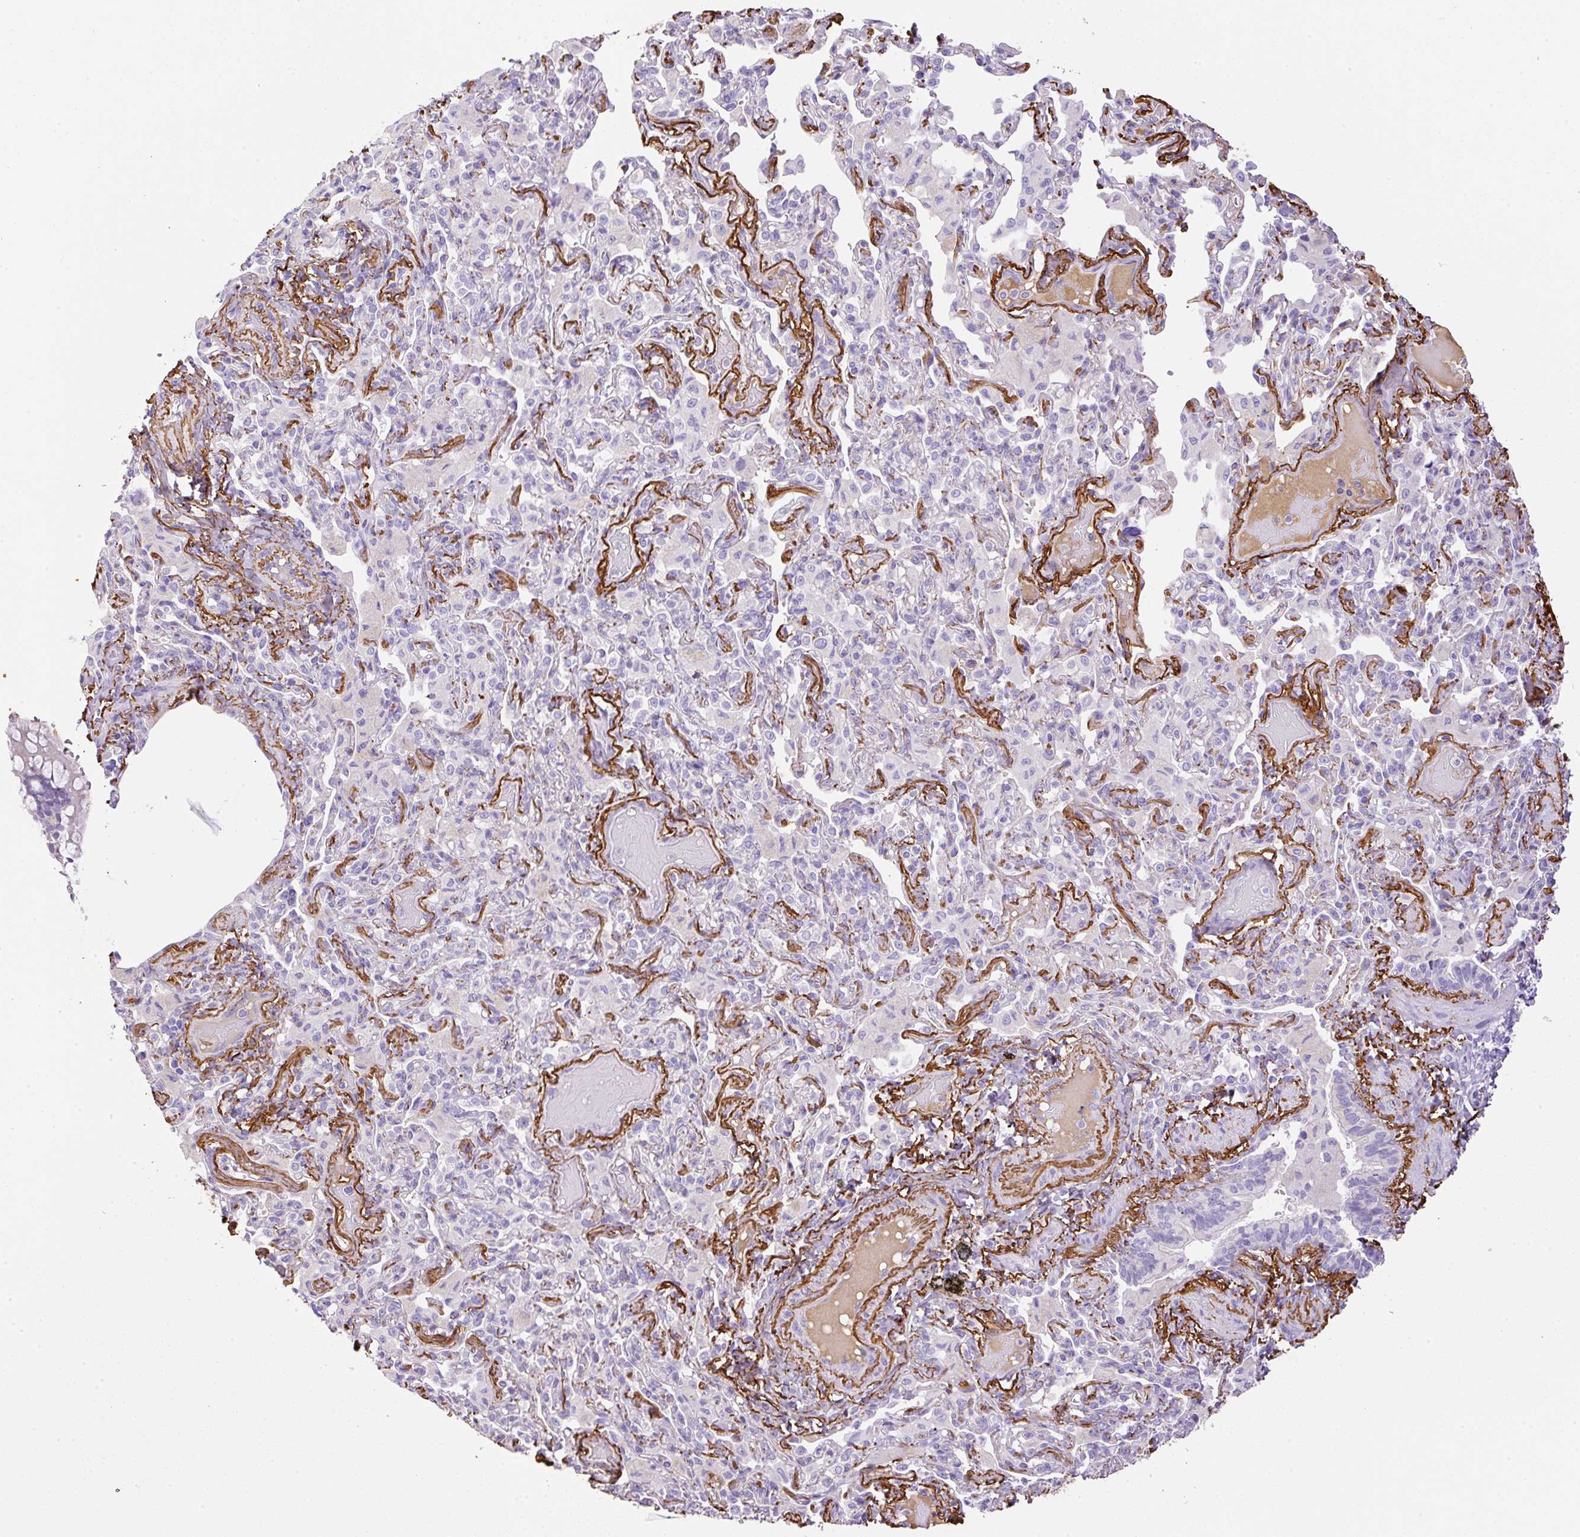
{"staining": {"intensity": "negative", "quantity": "none", "location": "none"}, "tissue": "bronchus", "cell_type": "Respiratory epithelial cells", "image_type": "normal", "snomed": [{"axis": "morphology", "description": "Normal tissue, NOS"}, {"axis": "morphology", "description": "Inflammation, NOS"}, {"axis": "topography", "description": "Bronchus"}, {"axis": "topography", "description": "Lung"}], "caption": "Immunohistochemical staining of normal bronchus reveals no significant expression in respiratory epithelial cells. The staining is performed using DAB brown chromogen with nuclei counter-stained in using hematoxylin.", "gene": "APCS", "patient": {"sex": "female", "age": 46}}